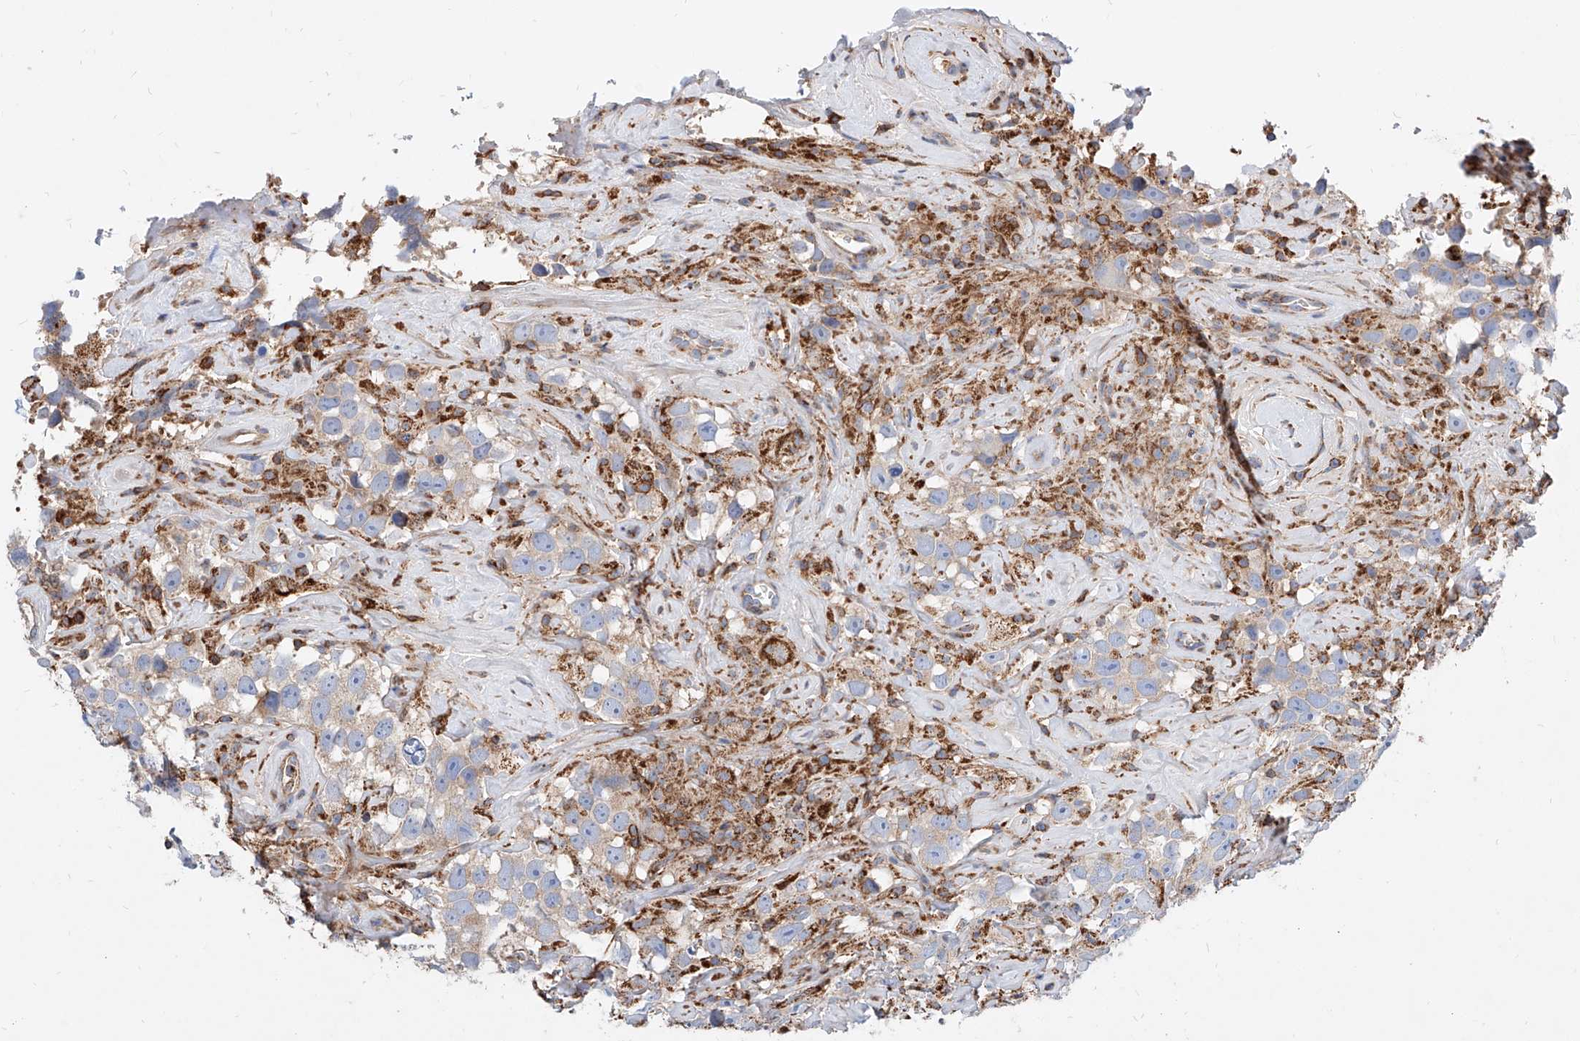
{"staining": {"intensity": "weak", "quantity": "25%-75%", "location": "cytoplasmic/membranous"}, "tissue": "testis cancer", "cell_type": "Tumor cells", "image_type": "cancer", "snomed": [{"axis": "morphology", "description": "Seminoma, NOS"}, {"axis": "topography", "description": "Testis"}], "caption": "A brown stain shows weak cytoplasmic/membranous positivity of a protein in human testis seminoma tumor cells.", "gene": "CPNE5", "patient": {"sex": "male", "age": 49}}